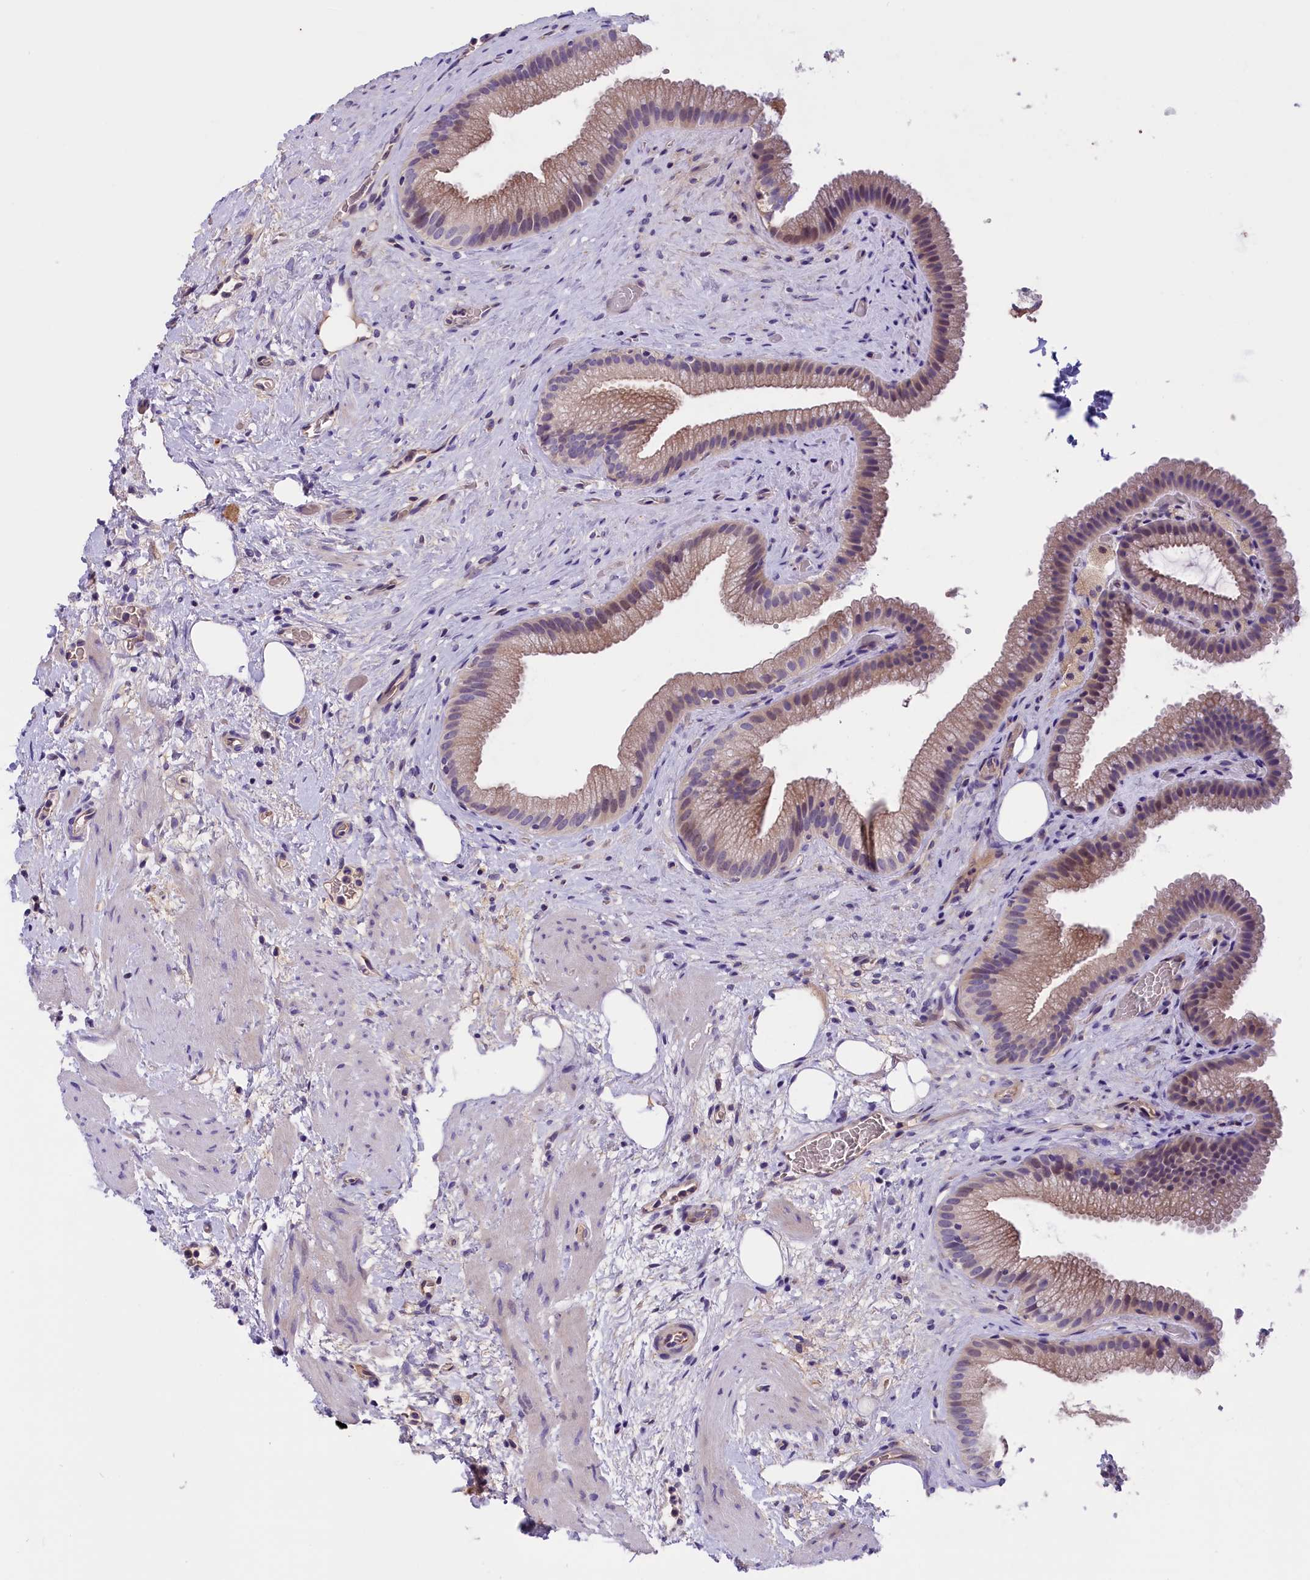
{"staining": {"intensity": "weak", "quantity": ">75%", "location": "cytoplasmic/membranous"}, "tissue": "gallbladder", "cell_type": "Glandular cells", "image_type": "normal", "snomed": [{"axis": "morphology", "description": "Normal tissue, NOS"}, {"axis": "morphology", "description": "Inflammation, NOS"}, {"axis": "topography", "description": "Gallbladder"}], "caption": "A high-resolution photomicrograph shows immunohistochemistry (IHC) staining of benign gallbladder, which shows weak cytoplasmic/membranous positivity in about >75% of glandular cells. The staining was performed using DAB (3,3'-diaminobenzidine) to visualize the protein expression in brown, while the nuclei were stained in blue with hematoxylin (Magnification: 20x).", "gene": "CCDC32", "patient": {"sex": "male", "age": 51}}